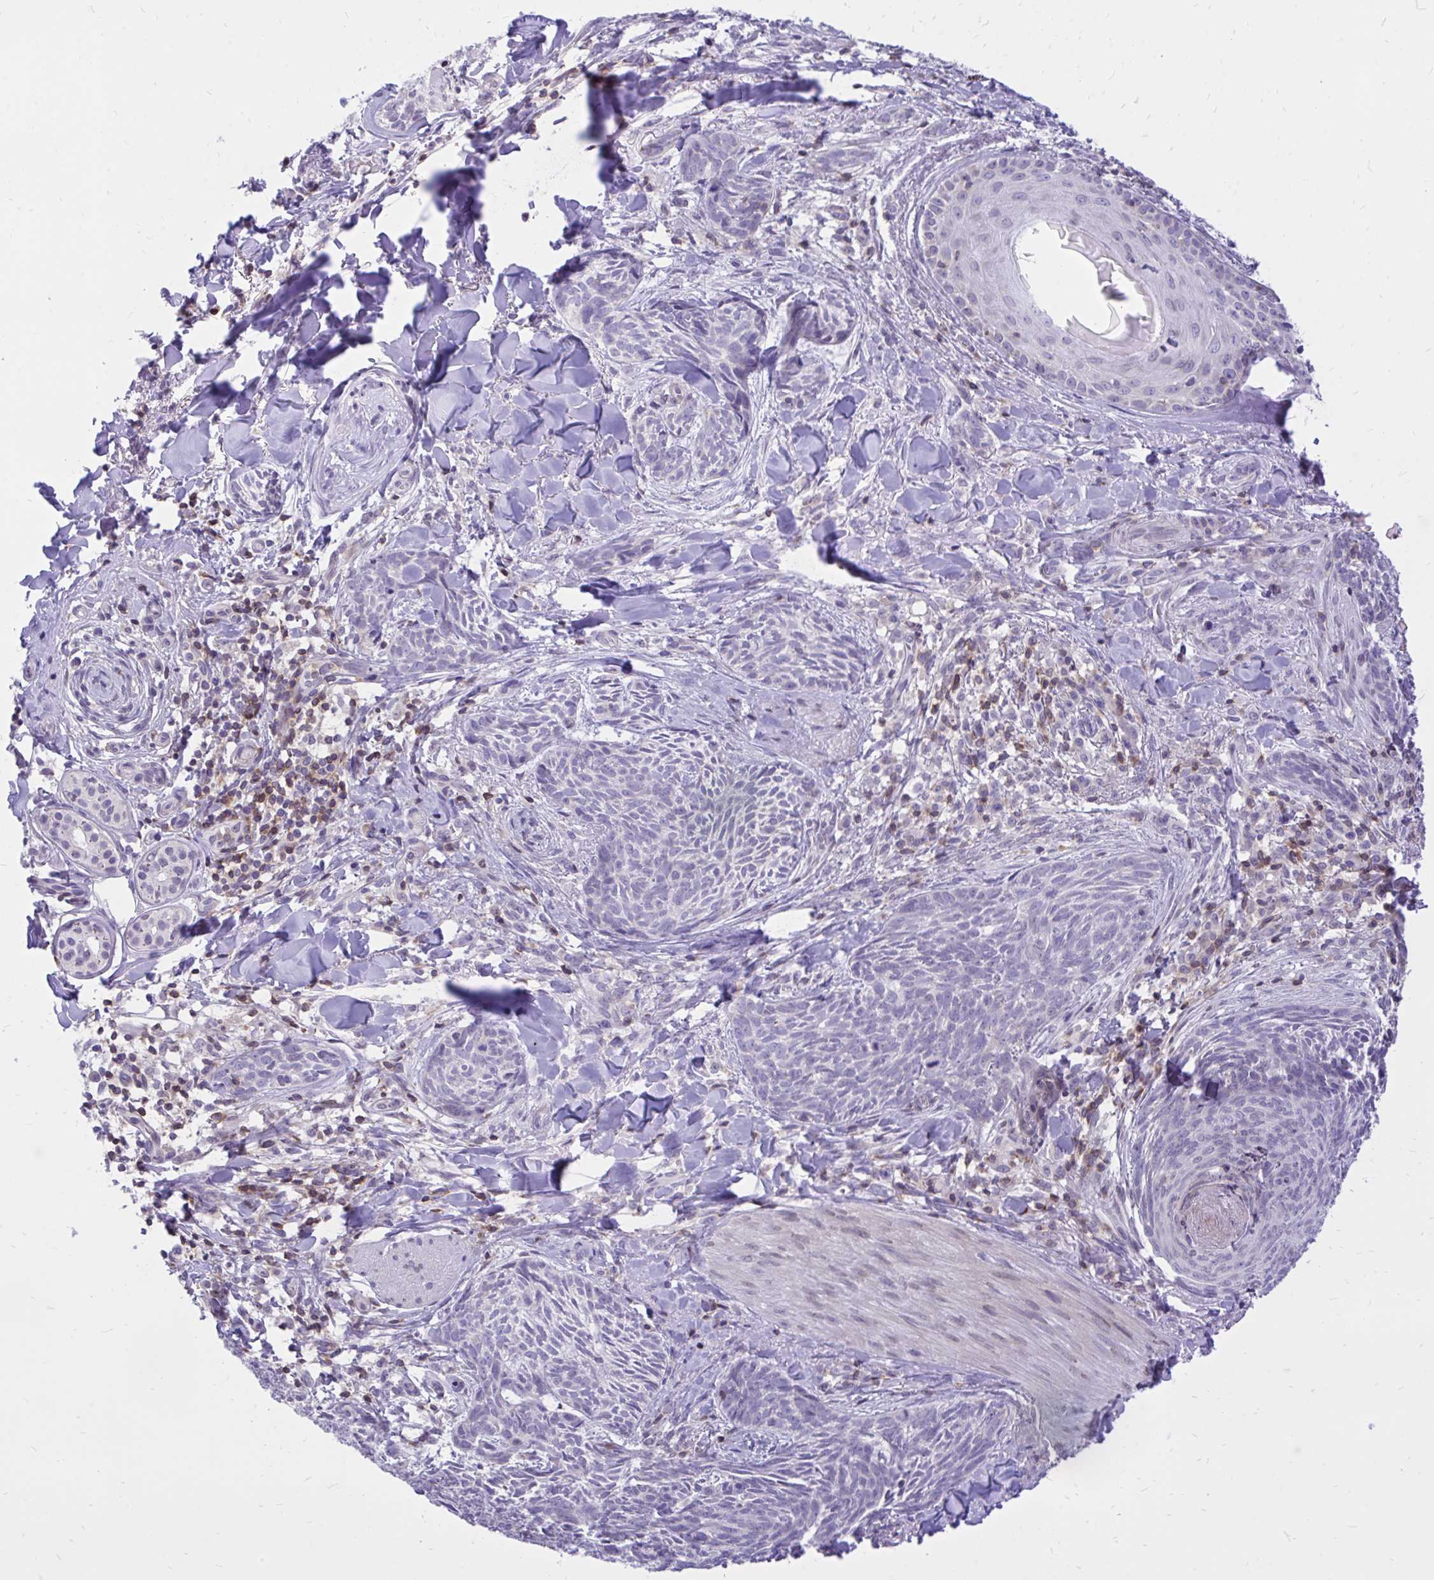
{"staining": {"intensity": "negative", "quantity": "none", "location": "none"}, "tissue": "skin cancer", "cell_type": "Tumor cells", "image_type": "cancer", "snomed": [{"axis": "morphology", "description": "Basal cell carcinoma"}, {"axis": "topography", "description": "Skin"}], "caption": "Image shows no protein staining in tumor cells of skin basal cell carcinoma tissue.", "gene": "CXCL8", "patient": {"sex": "female", "age": 93}}